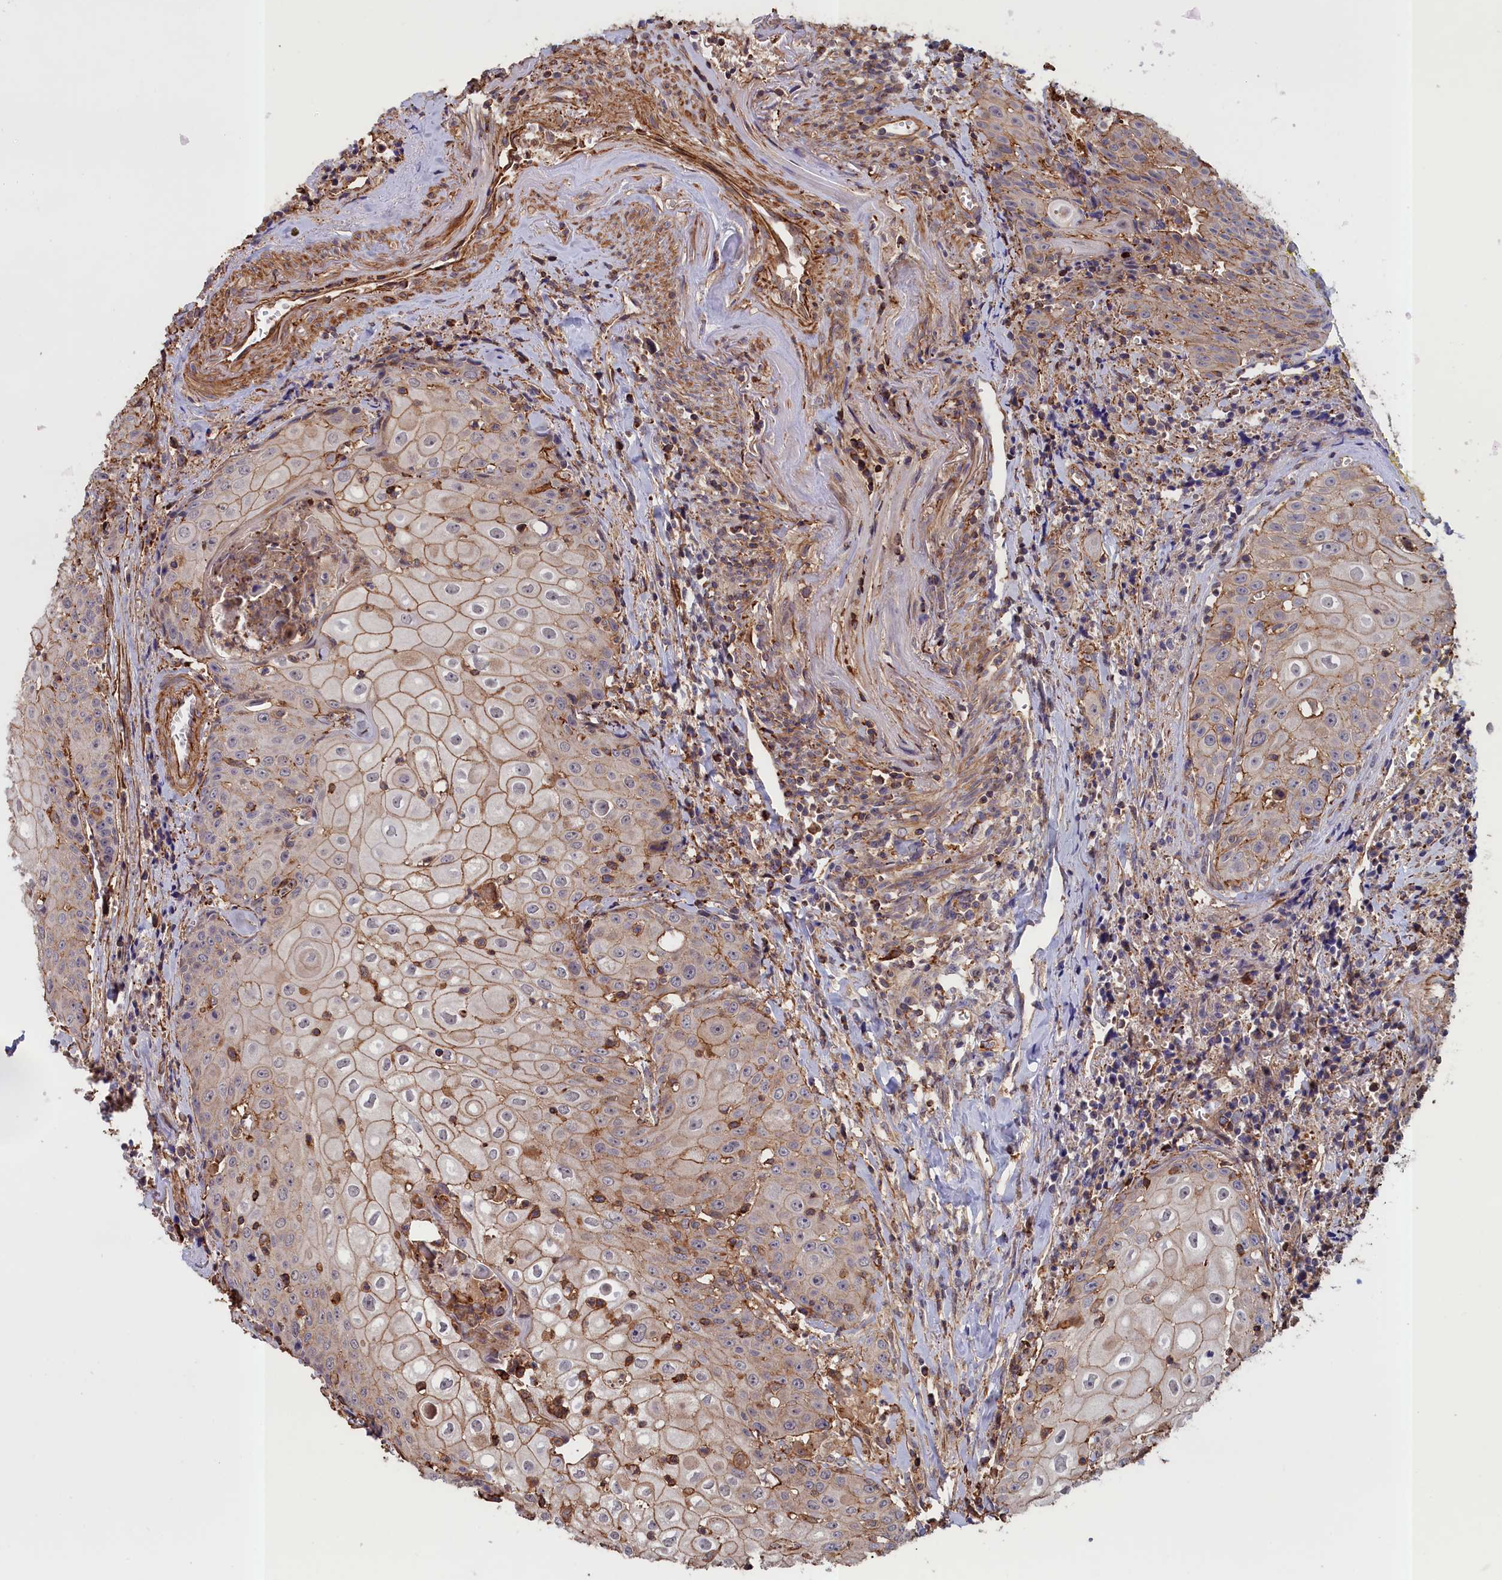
{"staining": {"intensity": "moderate", "quantity": "25%-75%", "location": "cytoplasmic/membranous"}, "tissue": "head and neck cancer", "cell_type": "Tumor cells", "image_type": "cancer", "snomed": [{"axis": "morphology", "description": "Squamous cell carcinoma, NOS"}, {"axis": "topography", "description": "Oral tissue"}, {"axis": "topography", "description": "Head-Neck"}], "caption": "The histopathology image shows a brown stain indicating the presence of a protein in the cytoplasmic/membranous of tumor cells in squamous cell carcinoma (head and neck).", "gene": "ANKRD27", "patient": {"sex": "female", "age": 82}}